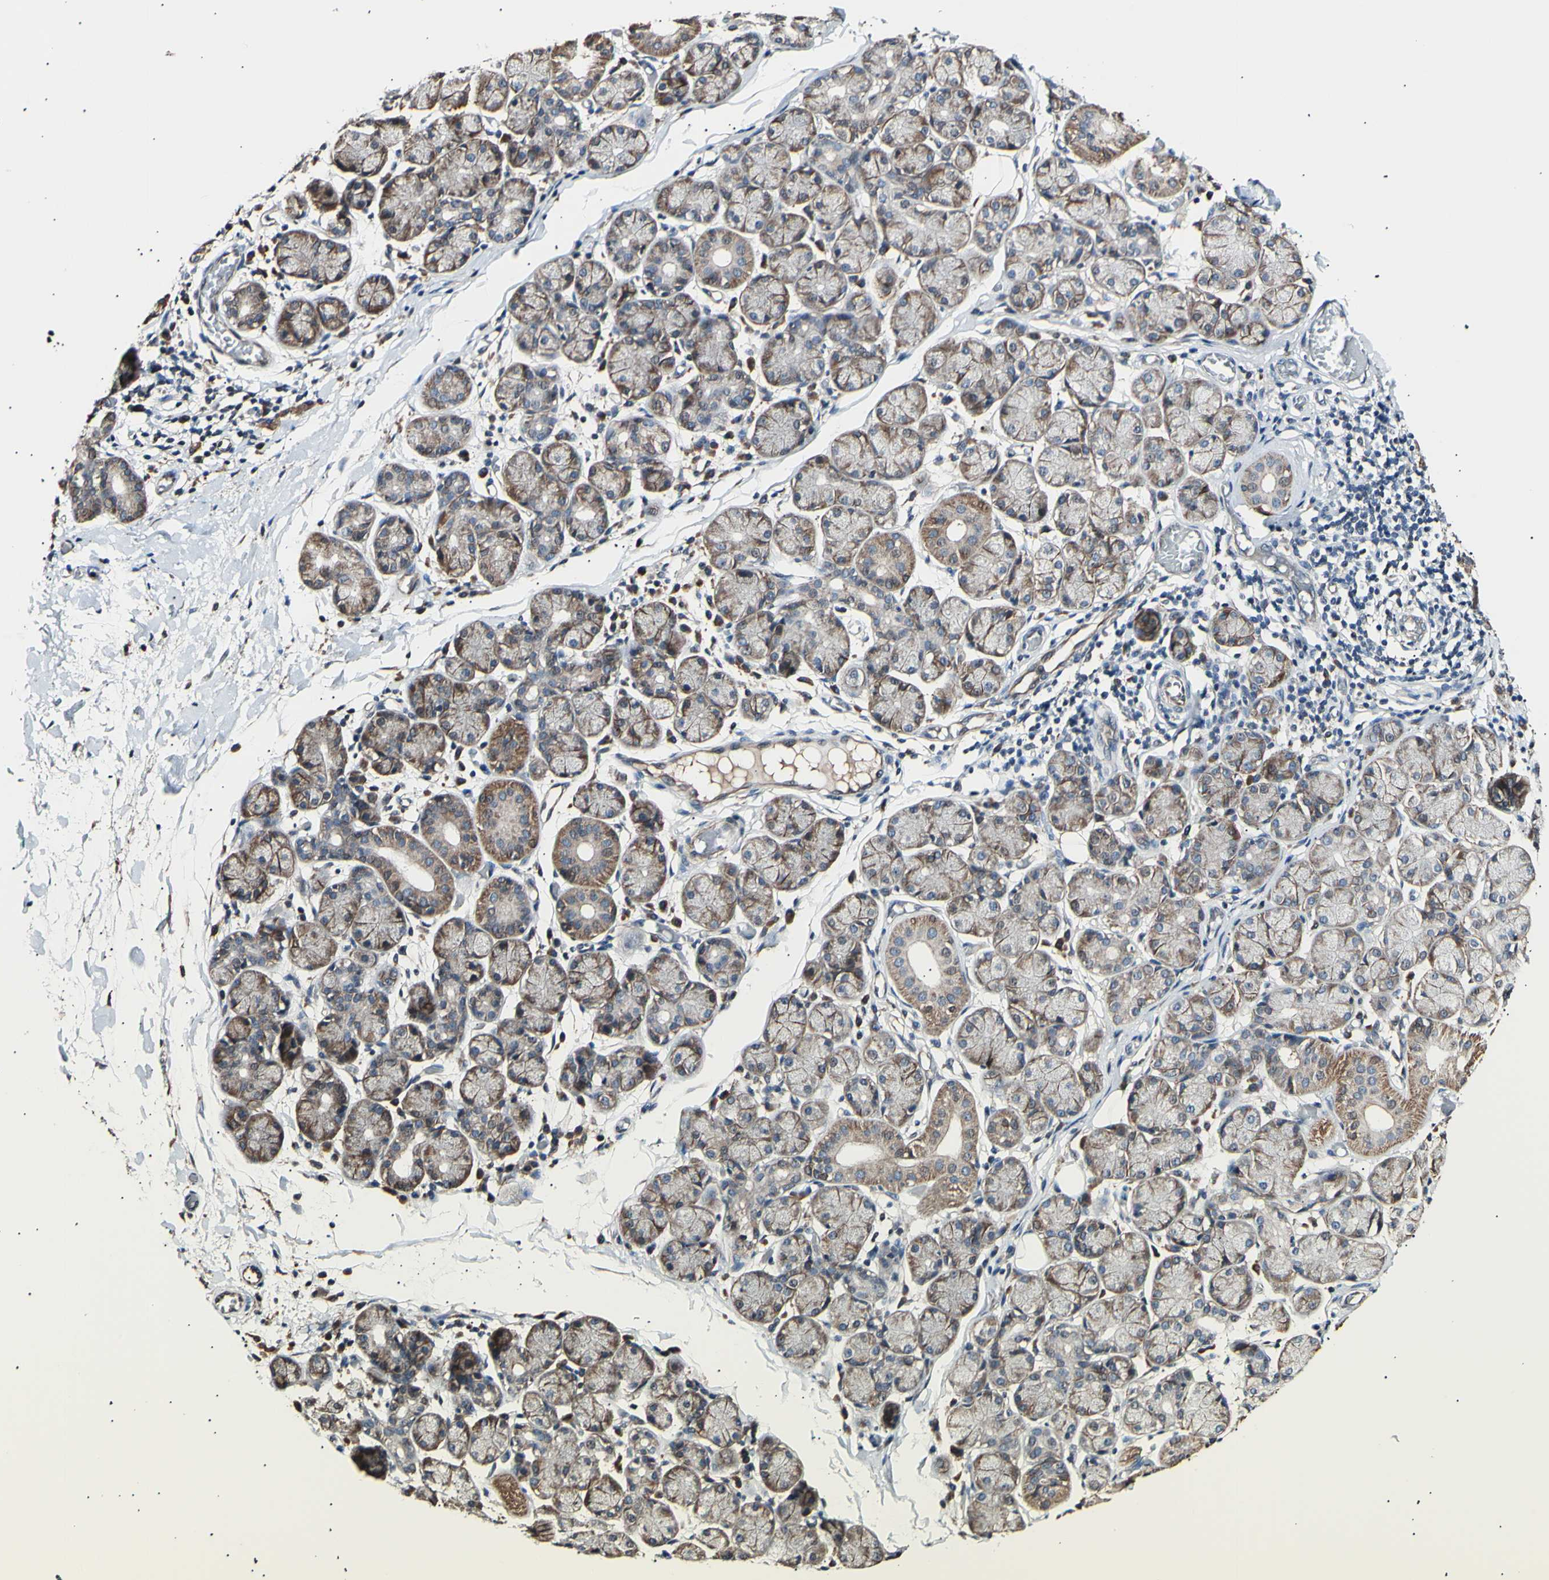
{"staining": {"intensity": "weak", "quantity": ">75%", "location": "cytoplasmic/membranous"}, "tissue": "salivary gland", "cell_type": "Glandular cells", "image_type": "normal", "snomed": [{"axis": "morphology", "description": "Normal tissue, NOS"}, {"axis": "topography", "description": "Salivary gland"}], "caption": "Immunohistochemistry (IHC) image of benign salivary gland: human salivary gland stained using immunohistochemistry demonstrates low levels of weak protein expression localized specifically in the cytoplasmic/membranous of glandular cells, appearing as a cytoplasmic/membranous brown color.", "gene": "ITGA6", "patient": {"sex": "female", "age": 24}}